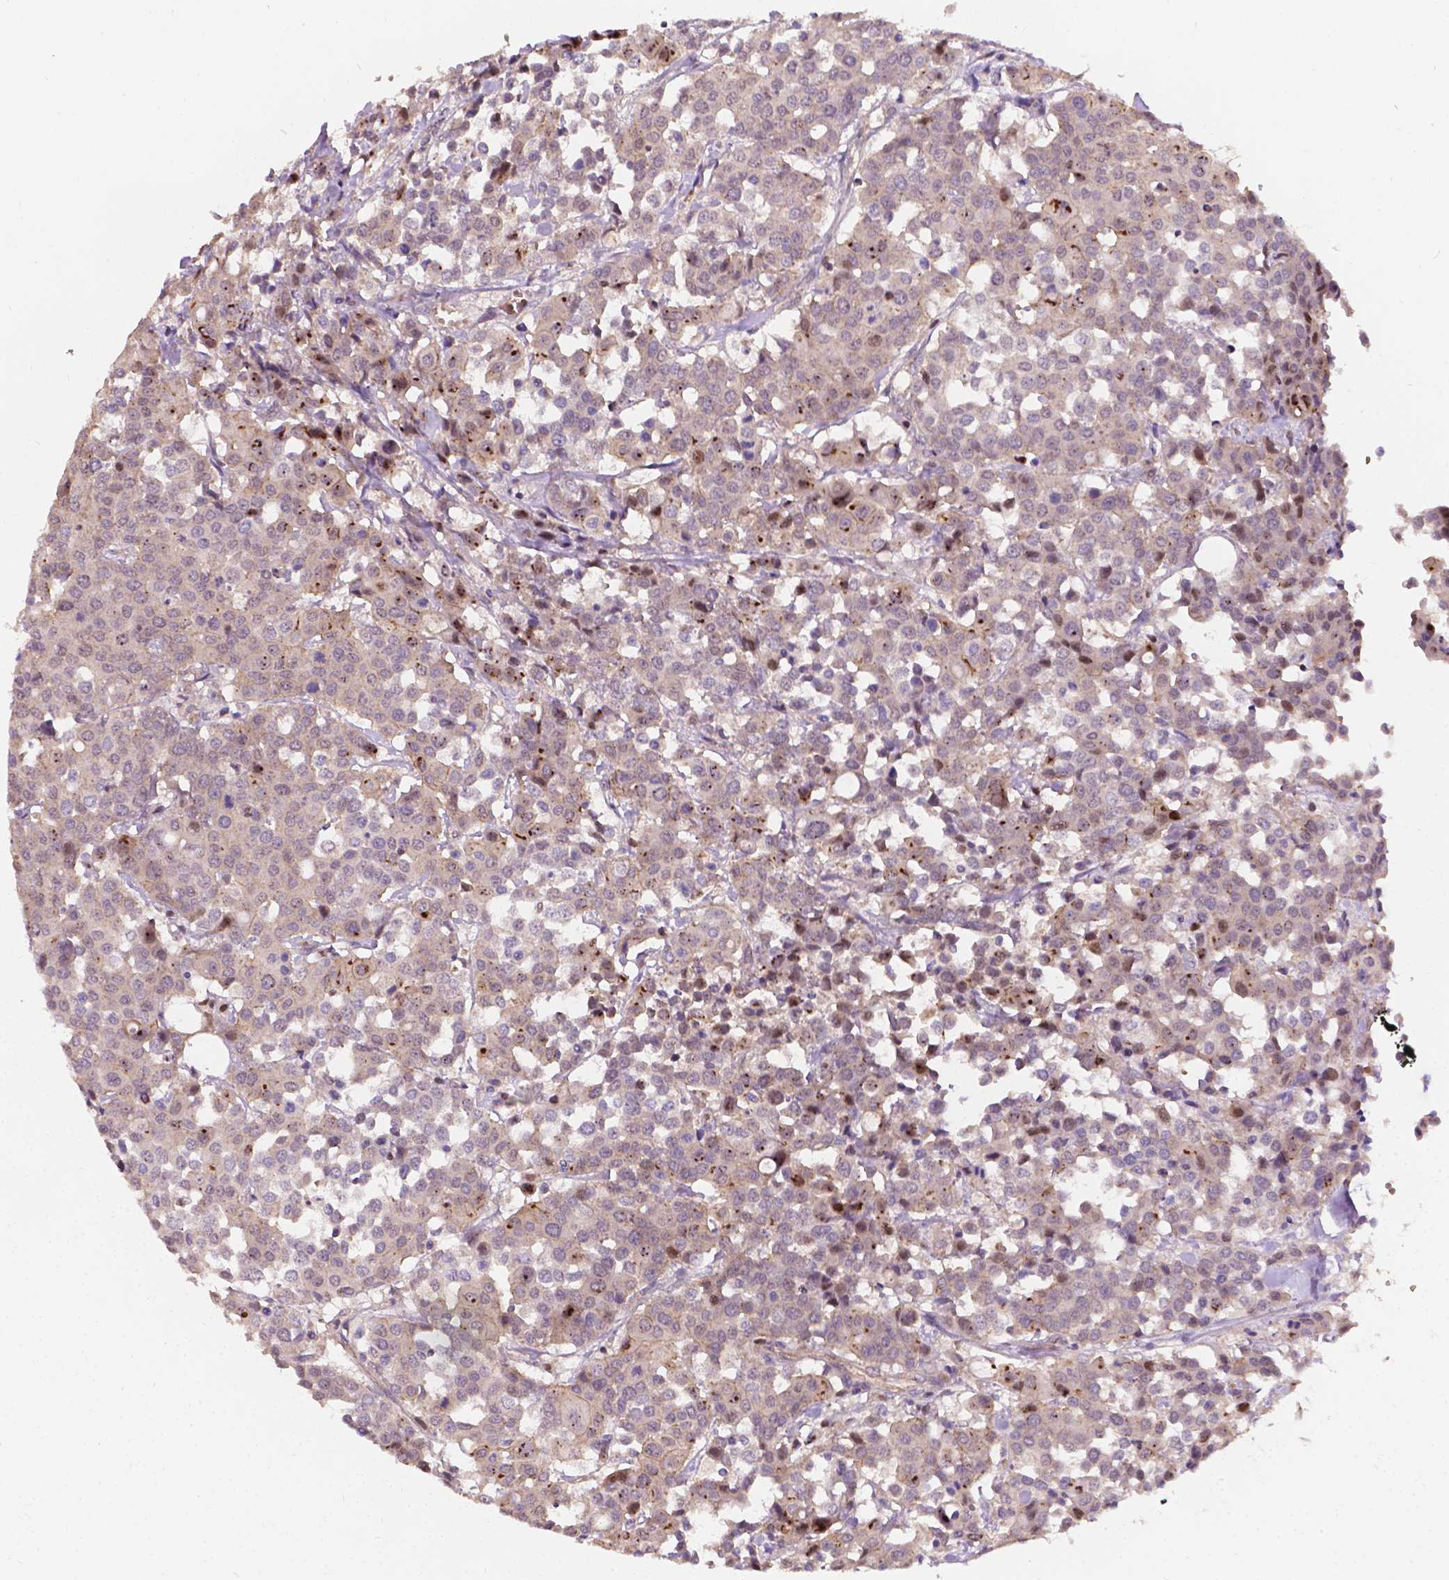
{"staining": {"intensity": "strong", "quantity": "<25%", "location": "cytoplasmic/membranous"}, "tissue": "carcinoid", "cell_type": "Tumor cells", "image_type": "cancer", "snomed": [{"axis": "morphology", "description": "Carcinoid, malignant, NOS"}, {"axis": "topography", "description": "Colon"}], "caption": "There is medium levels of strong cytoplasmic/membranous expression in tumor cells of carcinoid (malignant), as demonstrated by immunohistochemical staining (brown color).", "gene": "DUSP16", "patient": {"sex": "male", "age": 81}}